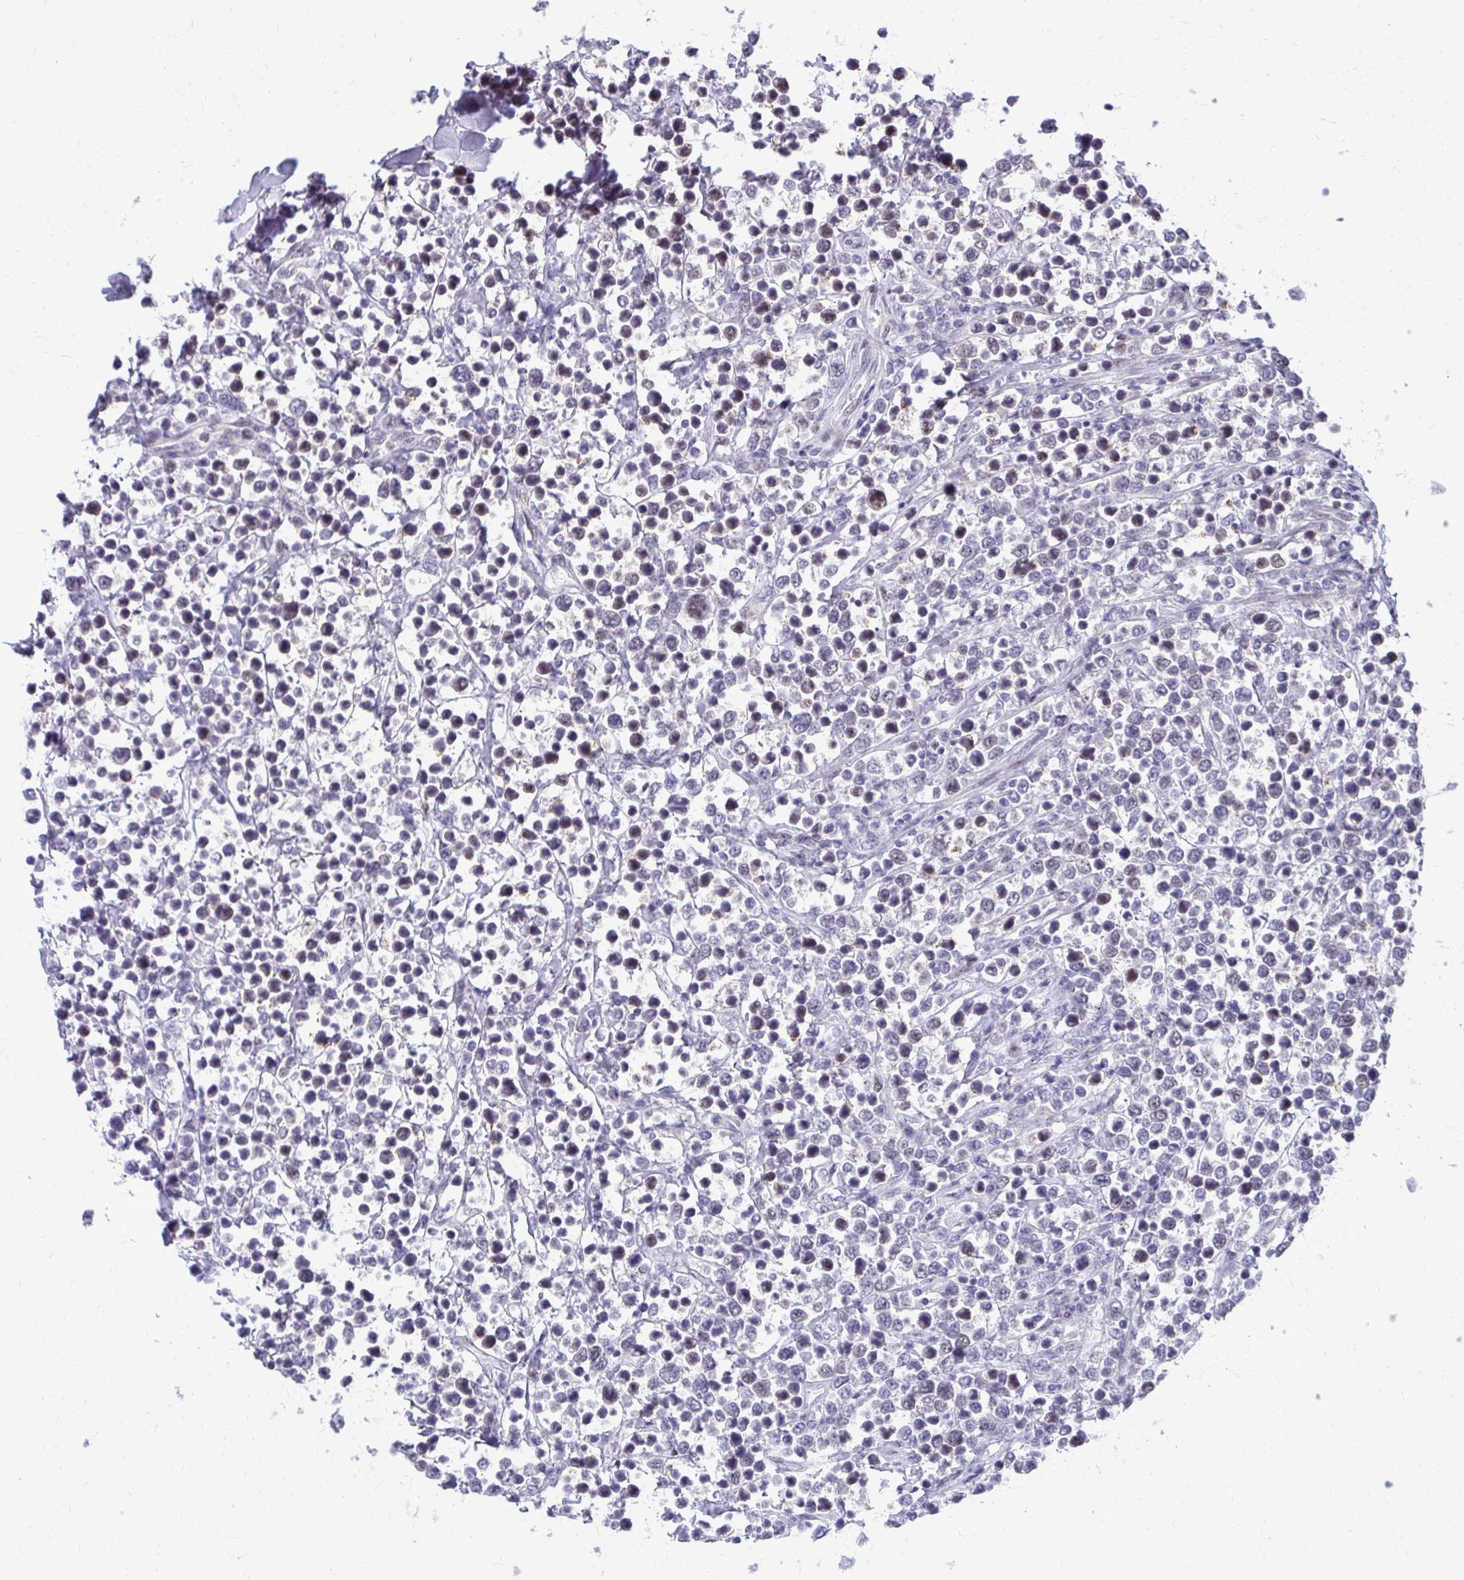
{"staining": {"intensity": "weak", "quantity": "<25%", "location": "nuclear"}, "tissue": "lymphoma", "cell_type": "Tumor cells", "image_type": "cancer", "snomed": [{"axis": "morphology", "description": "Malignant lymphoma, non-Hodgkin's type, High grade"}, {"axis": "topography", "description": "Soft tissue"}], "caption": "Immunohistochemistry of human malignant lymphoma, non-Hodgkin's type (high-grade) shows no positivity in tumor cells.", "gene": "ANKRD30B", "patient": {"sex": "female", "age": 56}}